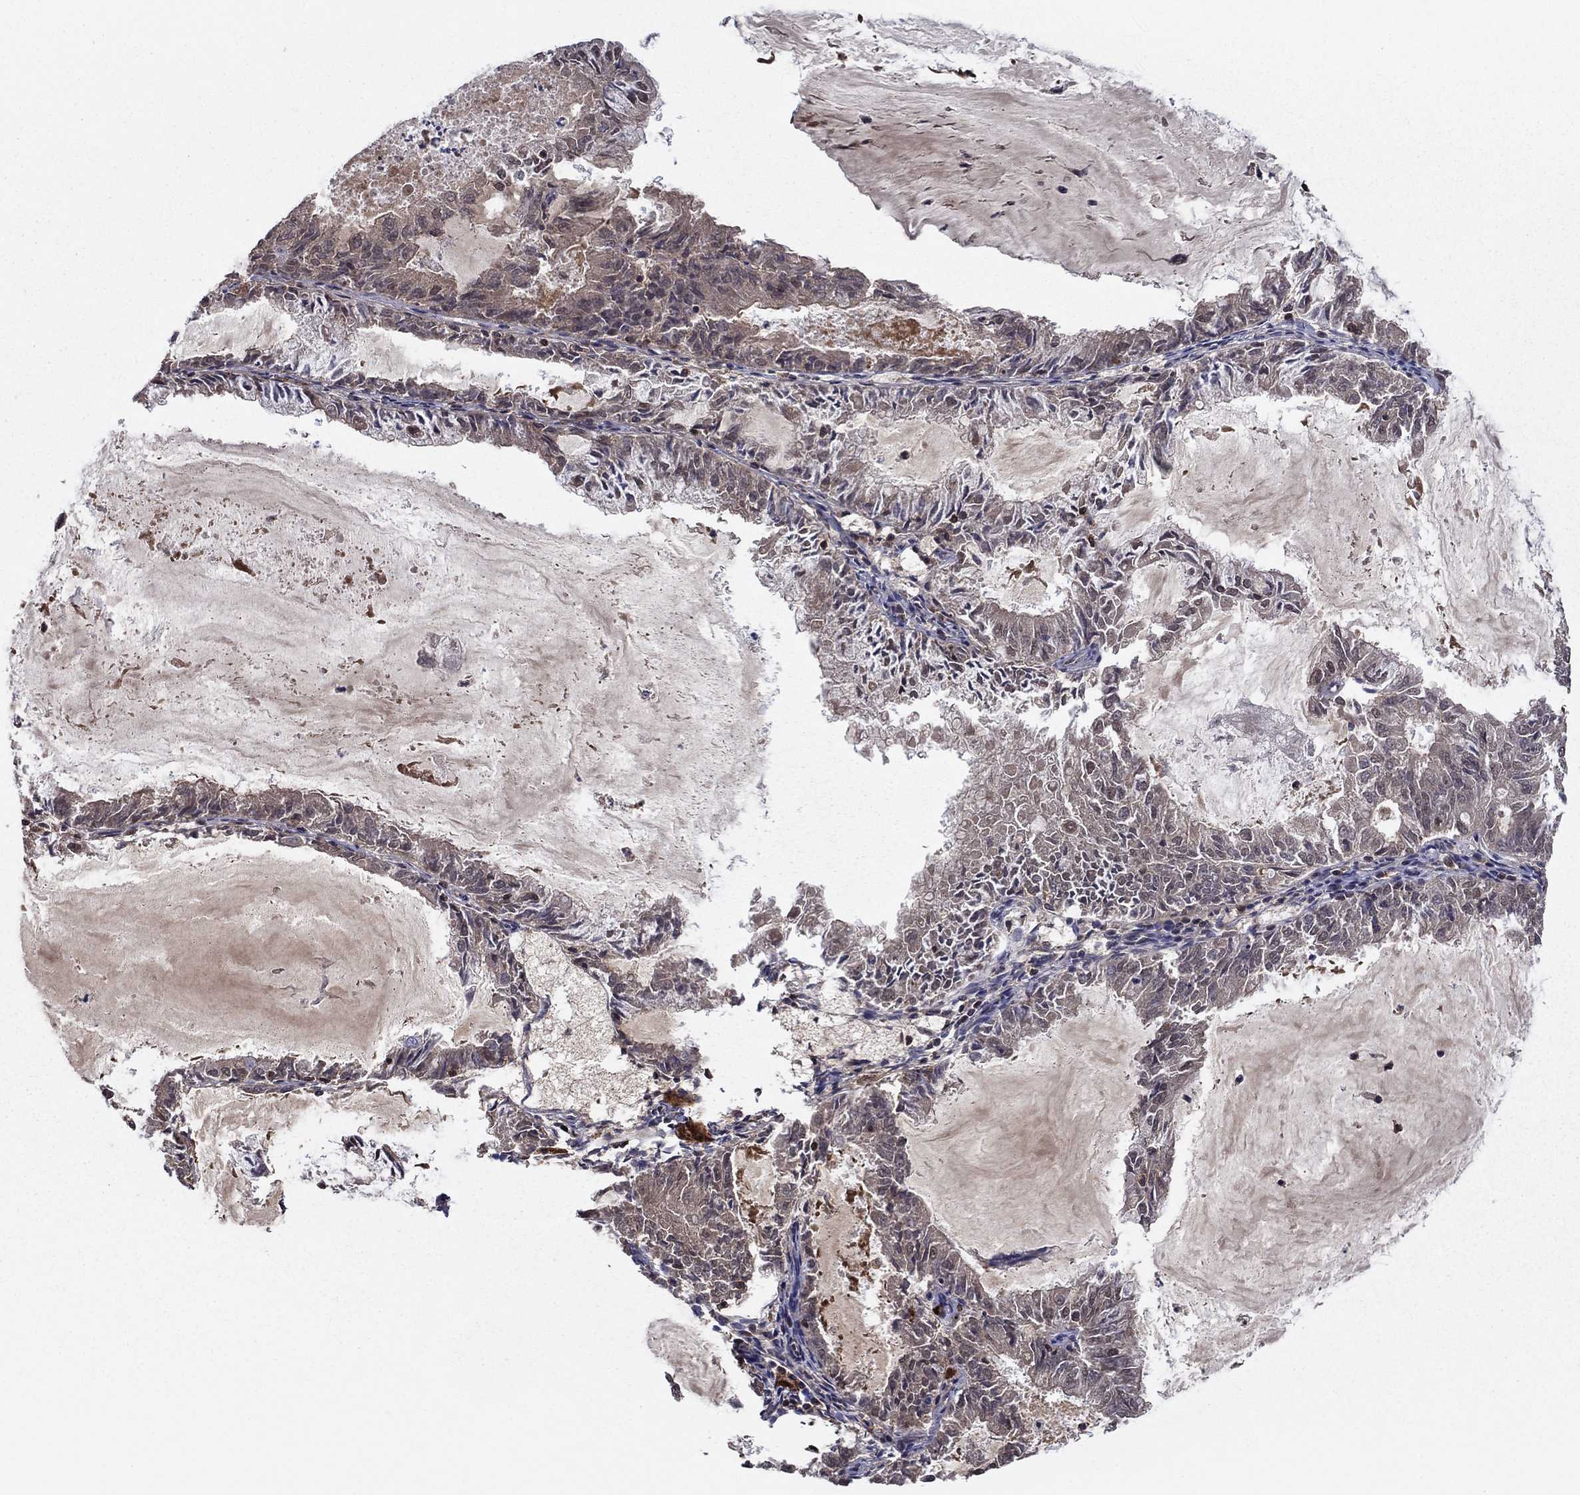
{"staining": {"intensity": "weak", "quantity": "<25%", "location": "cytoplasmic/membranous"}, "tissue": "endometrial cancer", "cell_type": "Tumor cells", "image_type": "cancer", "snomed": [{"axis": "morphology", "description": "Adenocarcinoma, NOS"}, {"axis": "topography", "description": "Endometrium"}], "caption": "A histopathology image of adenocarcinoma (endometrial) stained for a protein reveals no brown staining in tumor cells.", "gene": "HPX", "patient": {"sex": "female", "age": 57}}